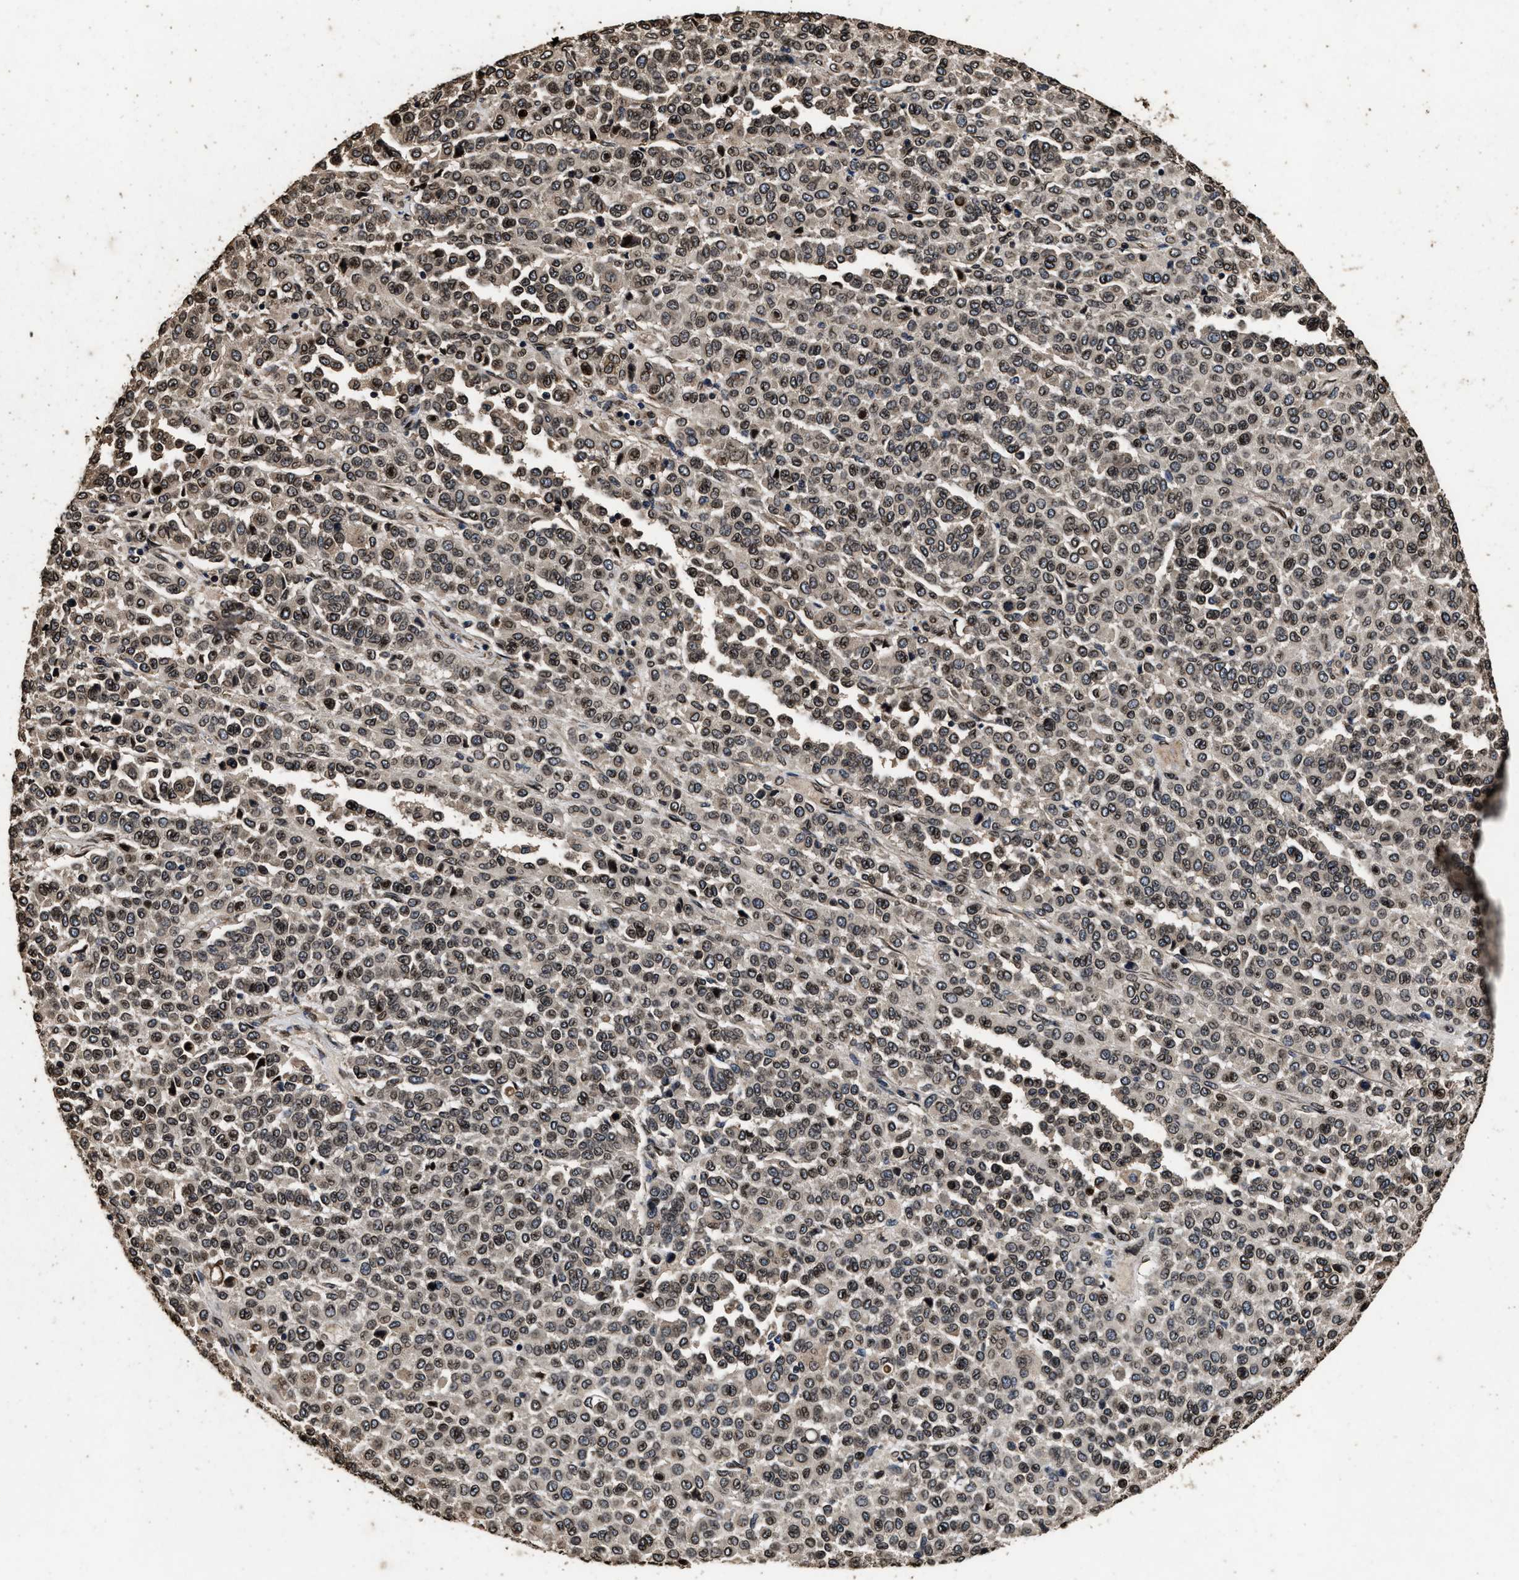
{"staining": {"intensity": "moderate", "quantity": "25%-75%", "location": "nuclear"}, "tissue": "melanoma", "cell_type": "Tumor cells", "image_type": "cancer", "snomed": [{"axis": "morphology", "description": "Malignant melanoma, Metastatic site"}, {"axis": "topography", "description": "Pancreas"}], "caption": "High-magnification brightfield microscopy of melanoma stained with DAB (3,3'-diaminobenzidine) (brown) and counterstained with hematoxylin (blue). tumor cells exhibit moderate nuclear staining is seen in approximately25%-75% of cells.", "gene": "ACCS", "patient": {"sex": "female", "age": 30}}